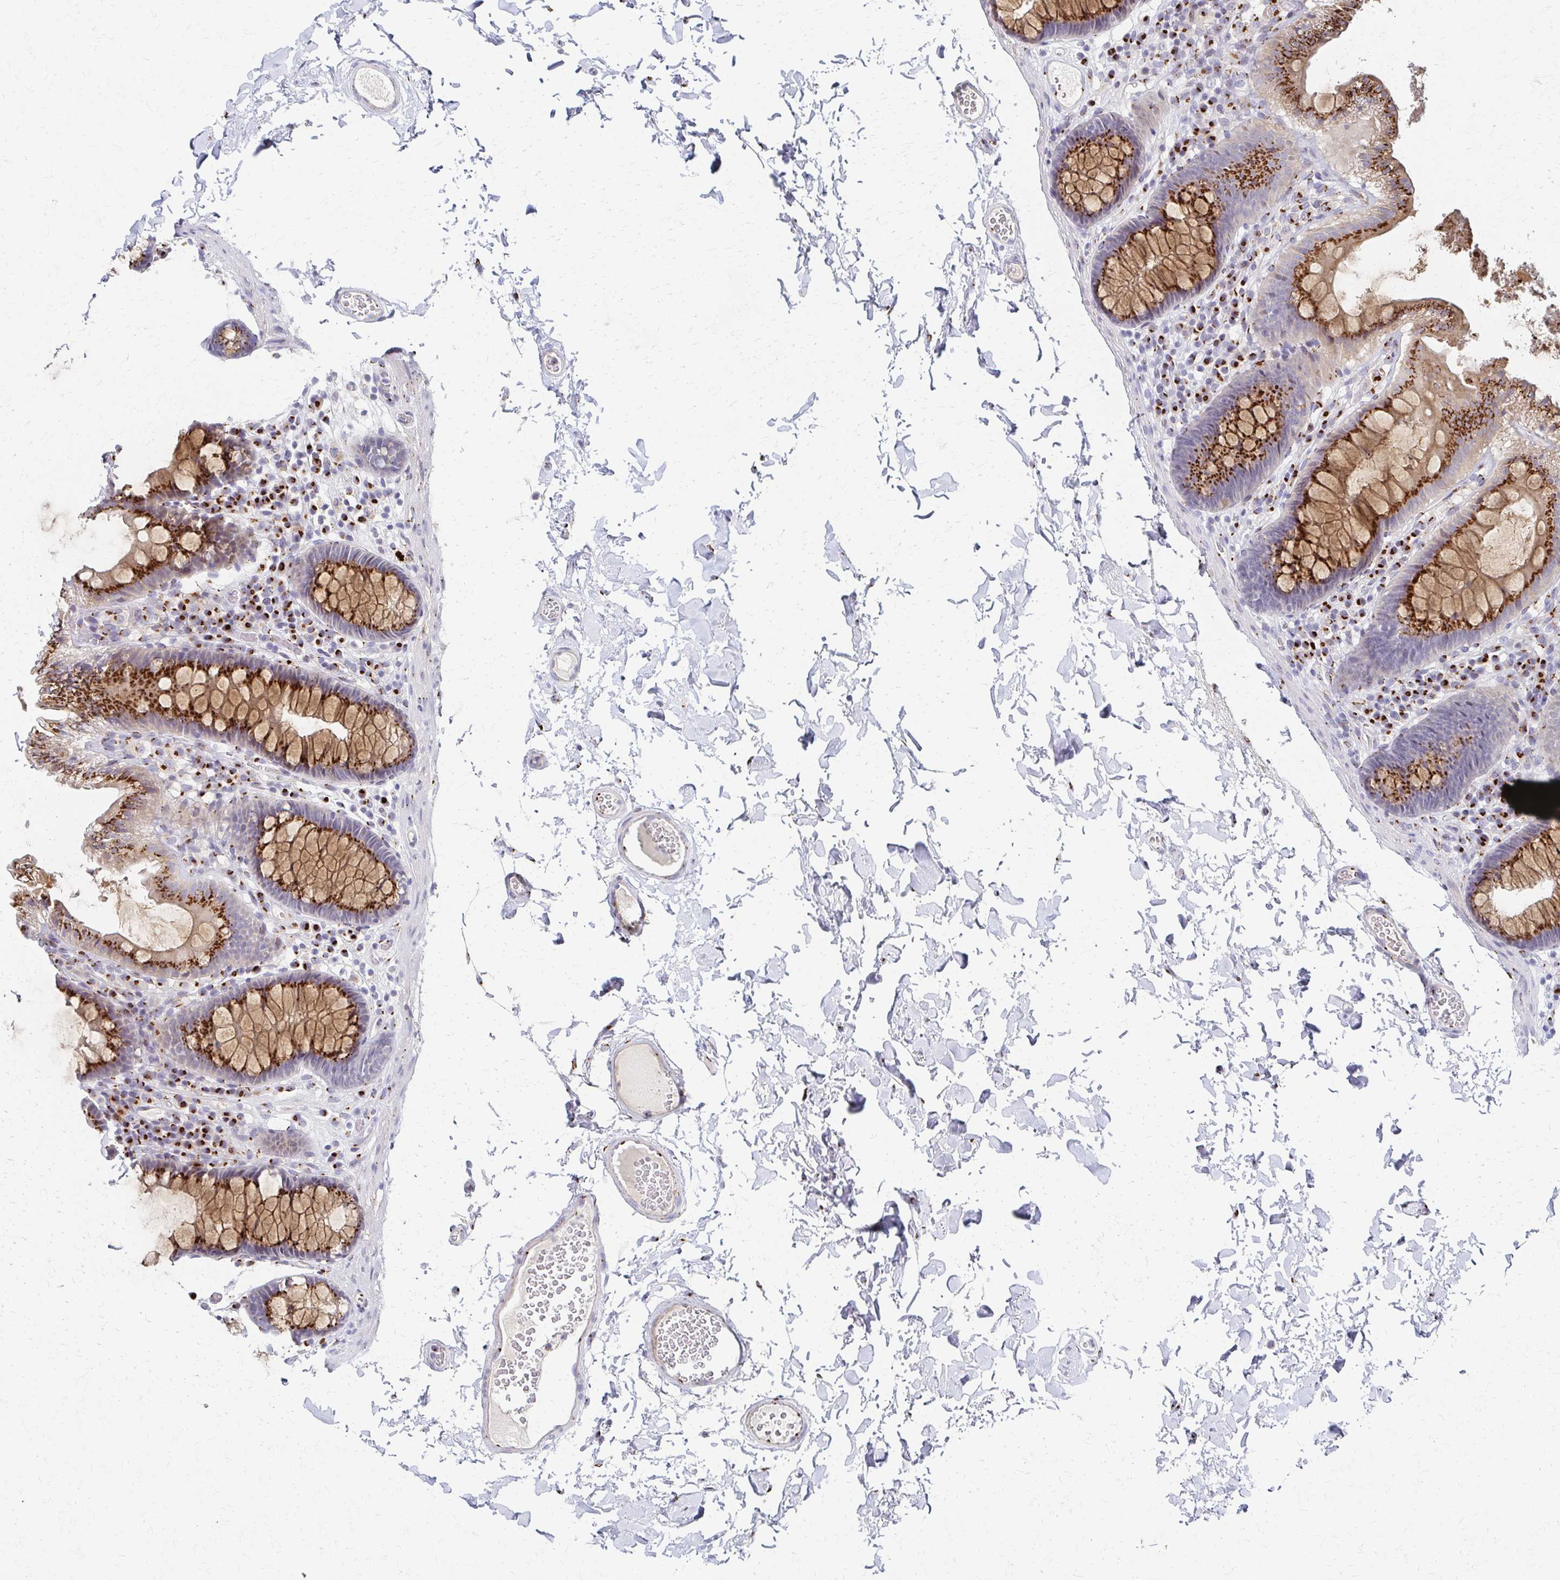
{"staining": {"intensity": "moderate", "quantity": "<25%", "location": "cytoplasmic/membranous"}, "tissue": "colon", "cell_type": "Endothelial cells", "image_type": "normal", "snomed": [{"axis": "morphology", "description": "Normal tissue, NOS"}, {"axis": "topography", "description": "Colon"}, {"axis": "topography", "description": "Peripheral nerve tissue"}], "caption": "Protein expression analysis of benign human colon reveals moderate cytoplasmic/membranous expression in about <25% of endothelial cells. (DAB IHC, brown staining for protein, blue staining for nuclei).", "gene": "ENSG00000254692", "patient": {"sex": "male", "age": 84}}